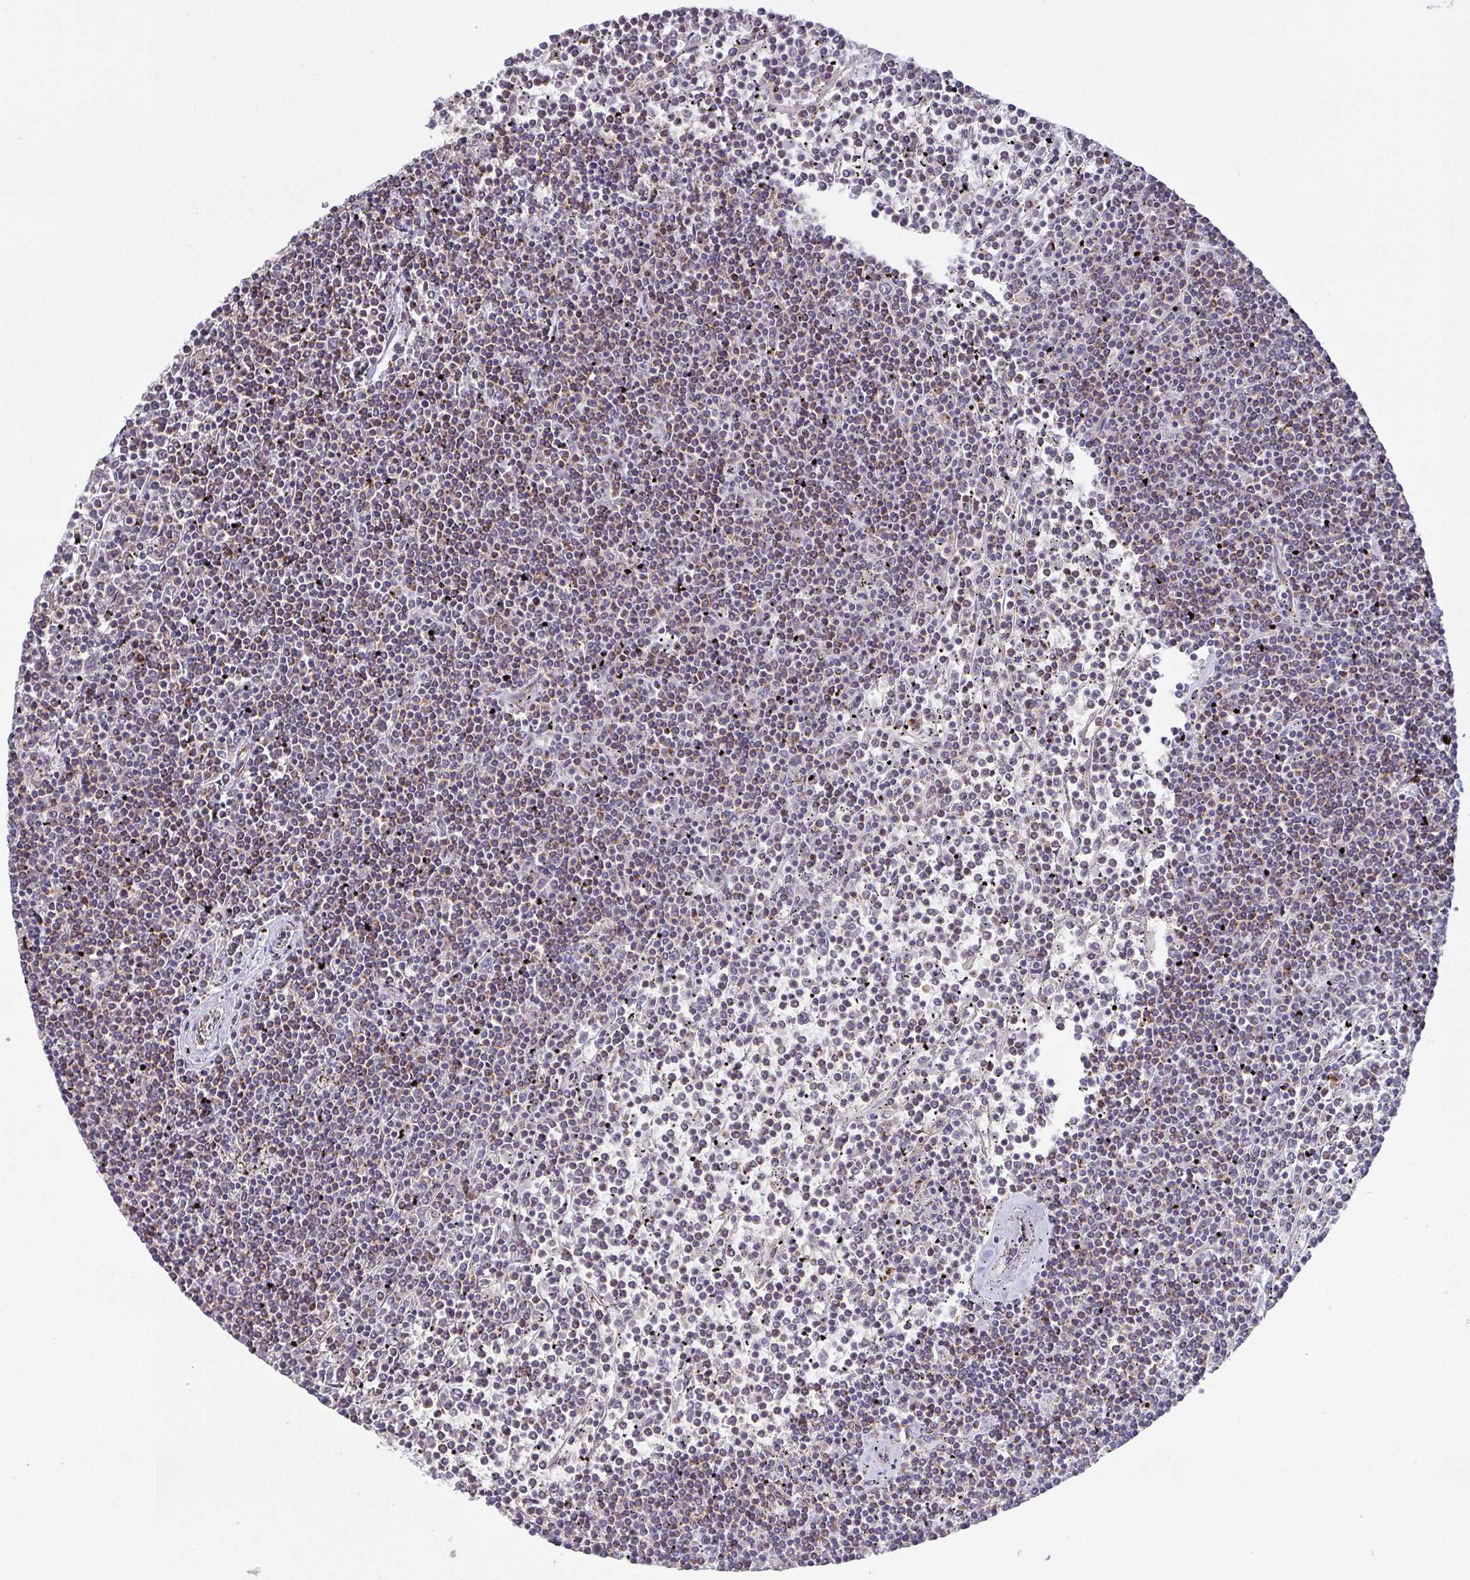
{"staining": {"intensity": "weak", "quantity": "25%-75%", "location": "cytoplasmic/membranous"}, "tissue": "lymphoma", "cell_type": "Tumor cells", "image_type": "cancer", "snomed": [{"axis": "morphology", "description": "Malignant lymphoma, non-Hodgkin's type, Low grade"}, {"axis": "topography", "description": "Spleen"}], "caption": "The histopathology image displays staining of low-grade malignant lymphoma, non-Hodgkin's type, revealing weak cytoplasmic/membranous protein staining (brown color) within tumor cells.", "gene": "OSBPL7", "patient": {"sex": "female", "age": 19}}